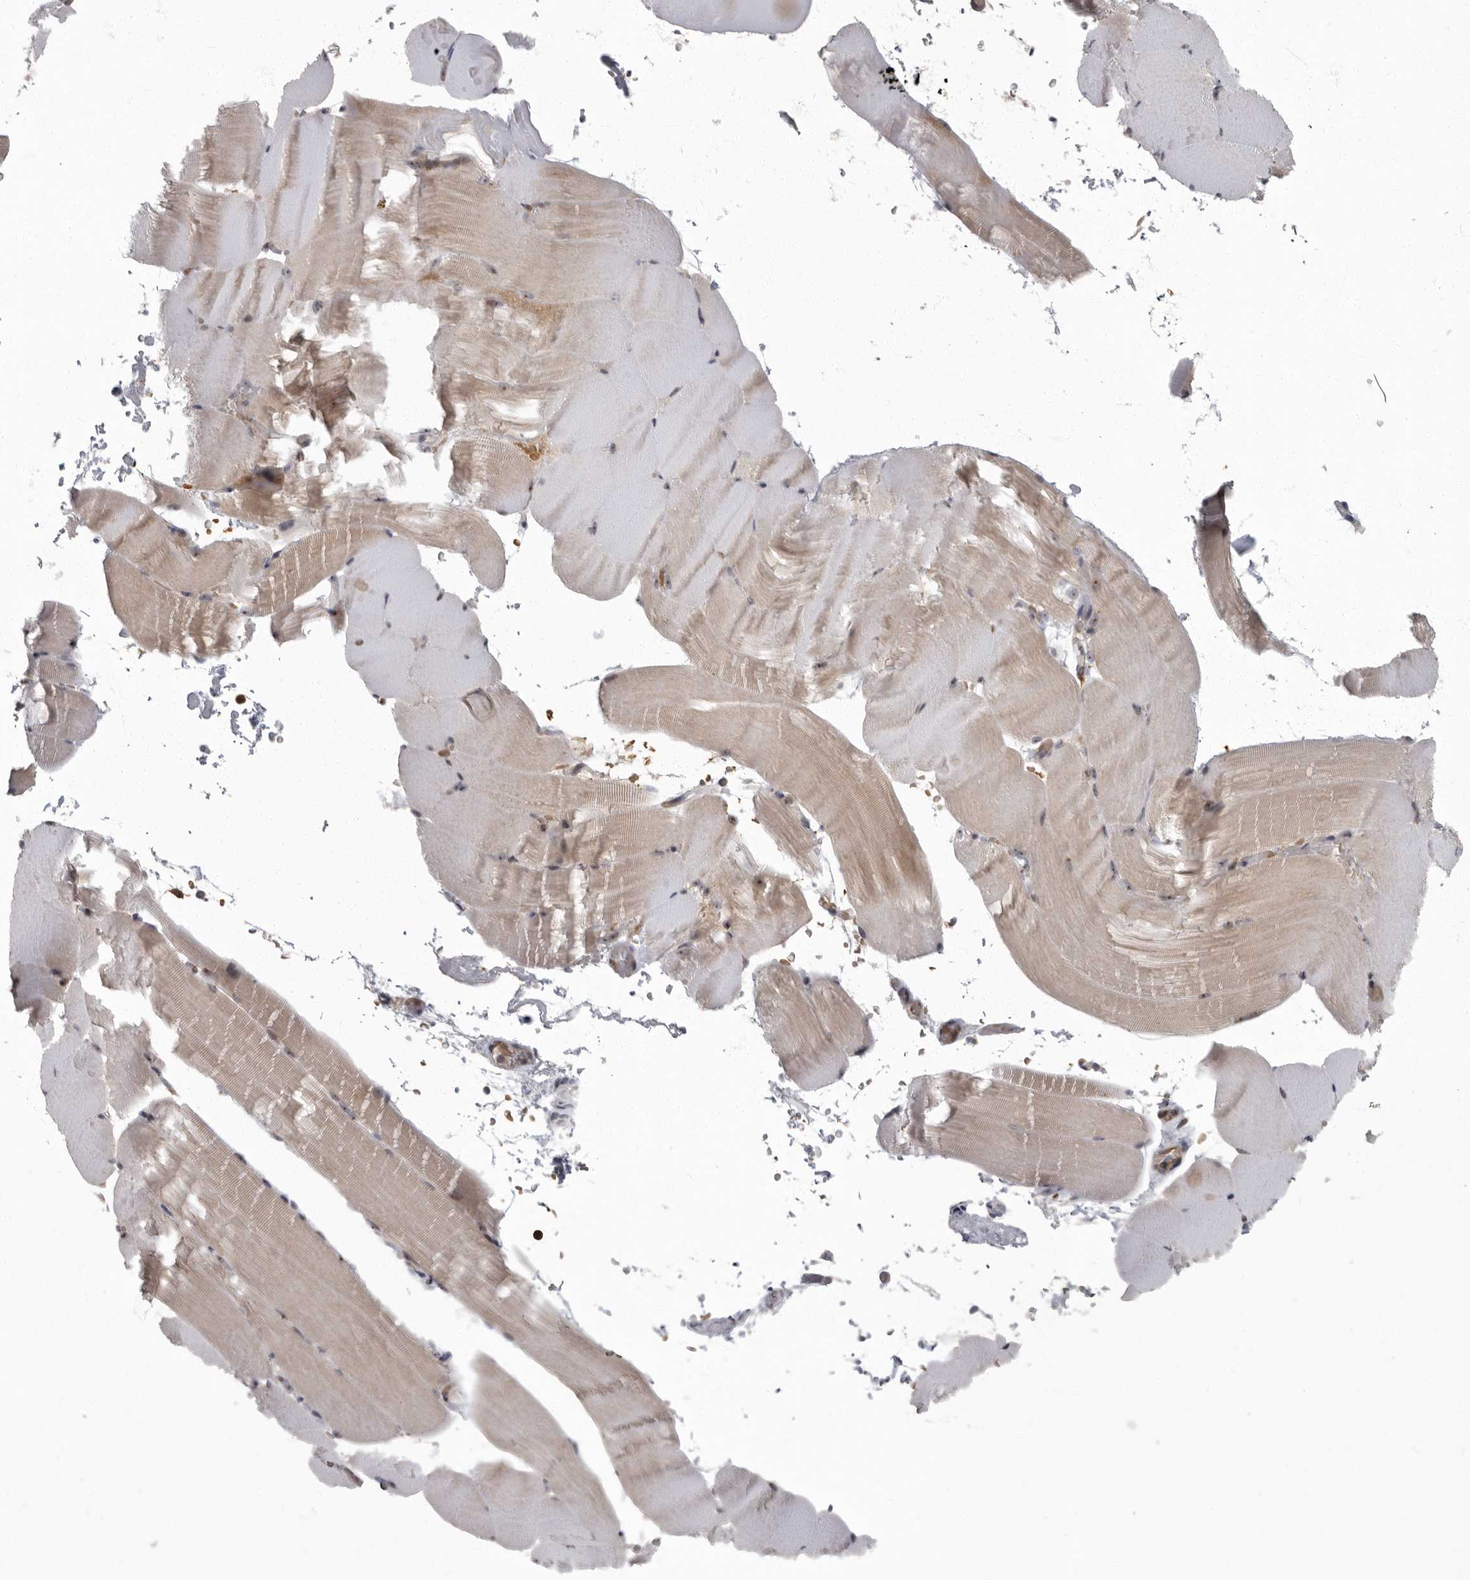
{"staining": {"intensity": "weak", "quantity": "25%-75%", "location": "cytoplasmic/membranous"}, "tissue": "skeletal muscle", "cell_type": "Myocytes", "image_type": "normal", "snomed": [{"axis": "morphology", "description": "Normal tissue, NOS"}, {"axis": "topography", "description": "Skeletal muscle"}, {"axis": "topography", "description": "Parathyroid gland"}], "caption": "Immunohistochemical staining of benign skeletal muscle exhibits weak cytoplasmic/membranous protein positivity in approximately 25%-75% of myocytes. (Stains: DAB in brown, nuclei in blue, Microscopy: brightfield microscopy at high magnification).", "gene": "PDCD11", "patient": {"sex": "female", "age": 37}}